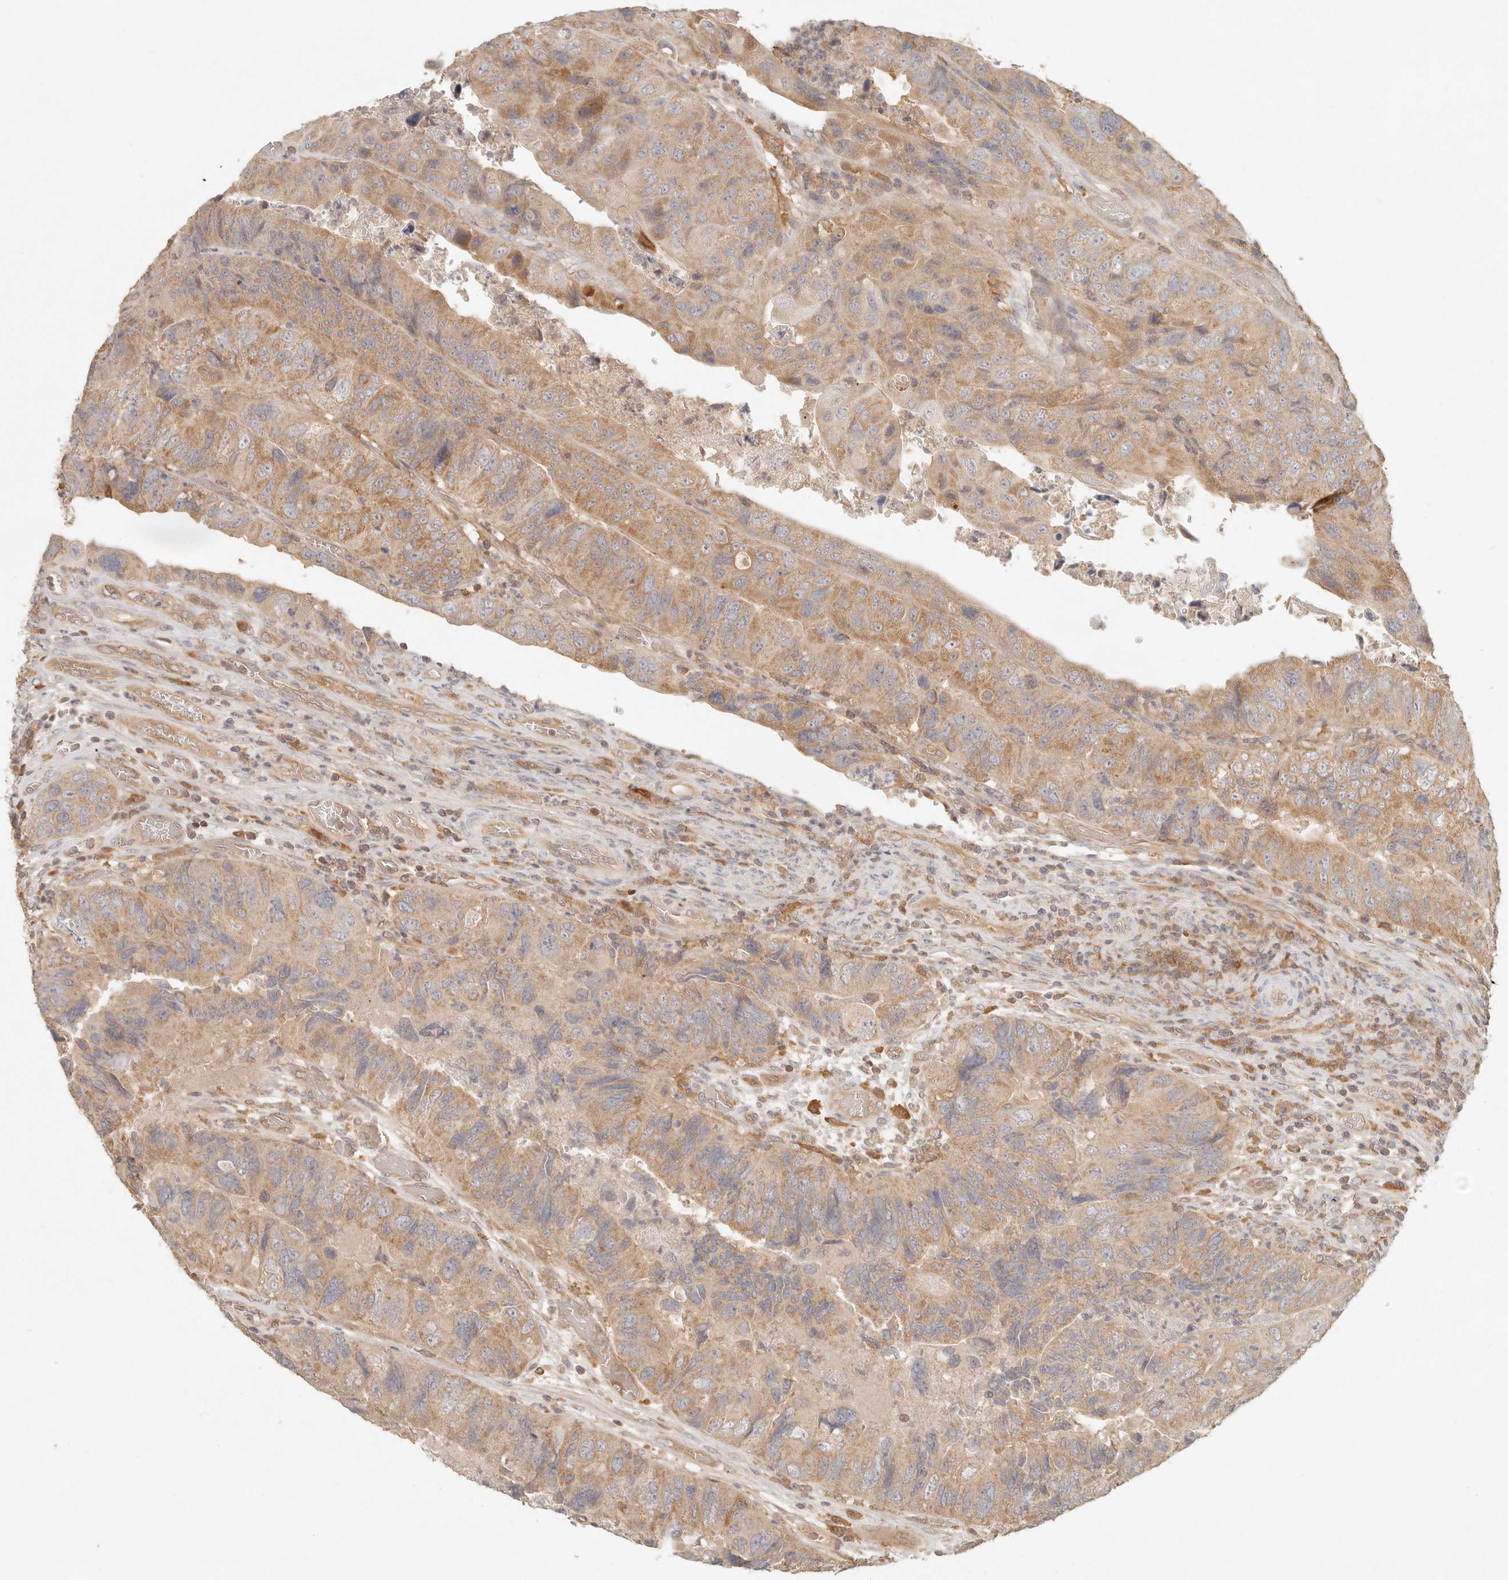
{"staining": {"intensity": "moderate", "quantity": ">75%", "location": "cytoplasmic/membranous"}, "tissue": "colorectal cancer", "cell_type": "Tumor cells", "image_type": "cancer", "snomed": [{"axis": "morphology", "description": "Adenocarcinoma, NOS"}, {"axis": "topography", "description": "Rectum"}], "caption": "High-power microscopy captured an immunohistochemistry histopathology image of colorectal cancer, revealing moderate cytoplasmic/membranous positivity in approximately >75% of tumor cells.", "gene": "NECAP2", "patient": {"sex": "male", "age": 63}}